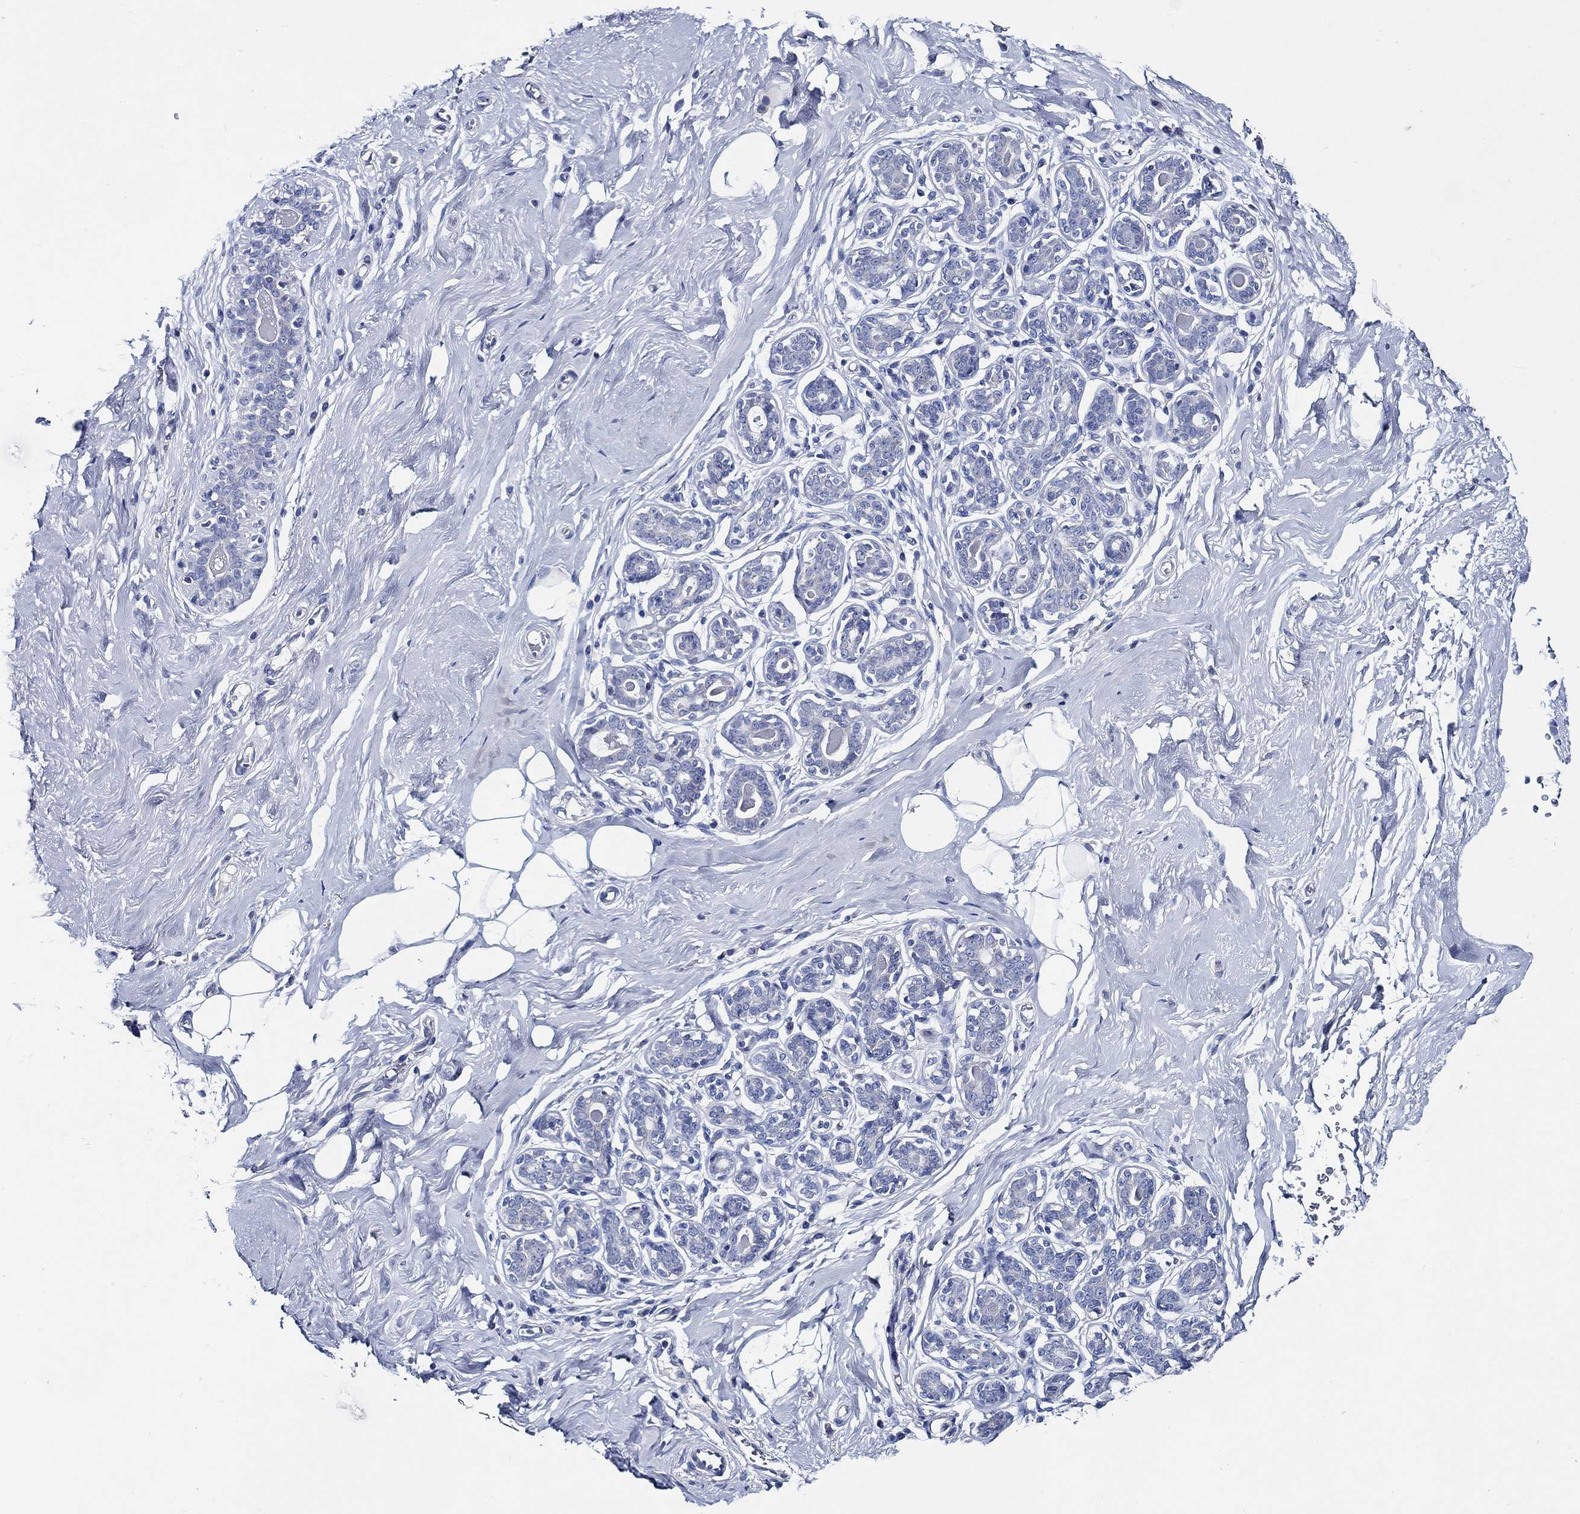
{"staining": {"intensity": "negative", "quantity": "none", "location": "none"}, "tissue": "breast", "cell_type": "Adipocytes", "image_type": "normal", "snomed": [{"axis": "morphology", "description": "Normal tissue, NOS"}, {"axis": "topography", "description": "Skin"}, {"axis": "topography", "description": "Breast"}], "caption": "High magnification brightfield microscopy of normal breast stained with DAB (3,3'-diaminobenzidine) (brown) and counterstained with hematoxylin (blue): adipocytes show no significant expression.", "gene": "SKOR1", "patient": {"sex": "female", "age": 43}}